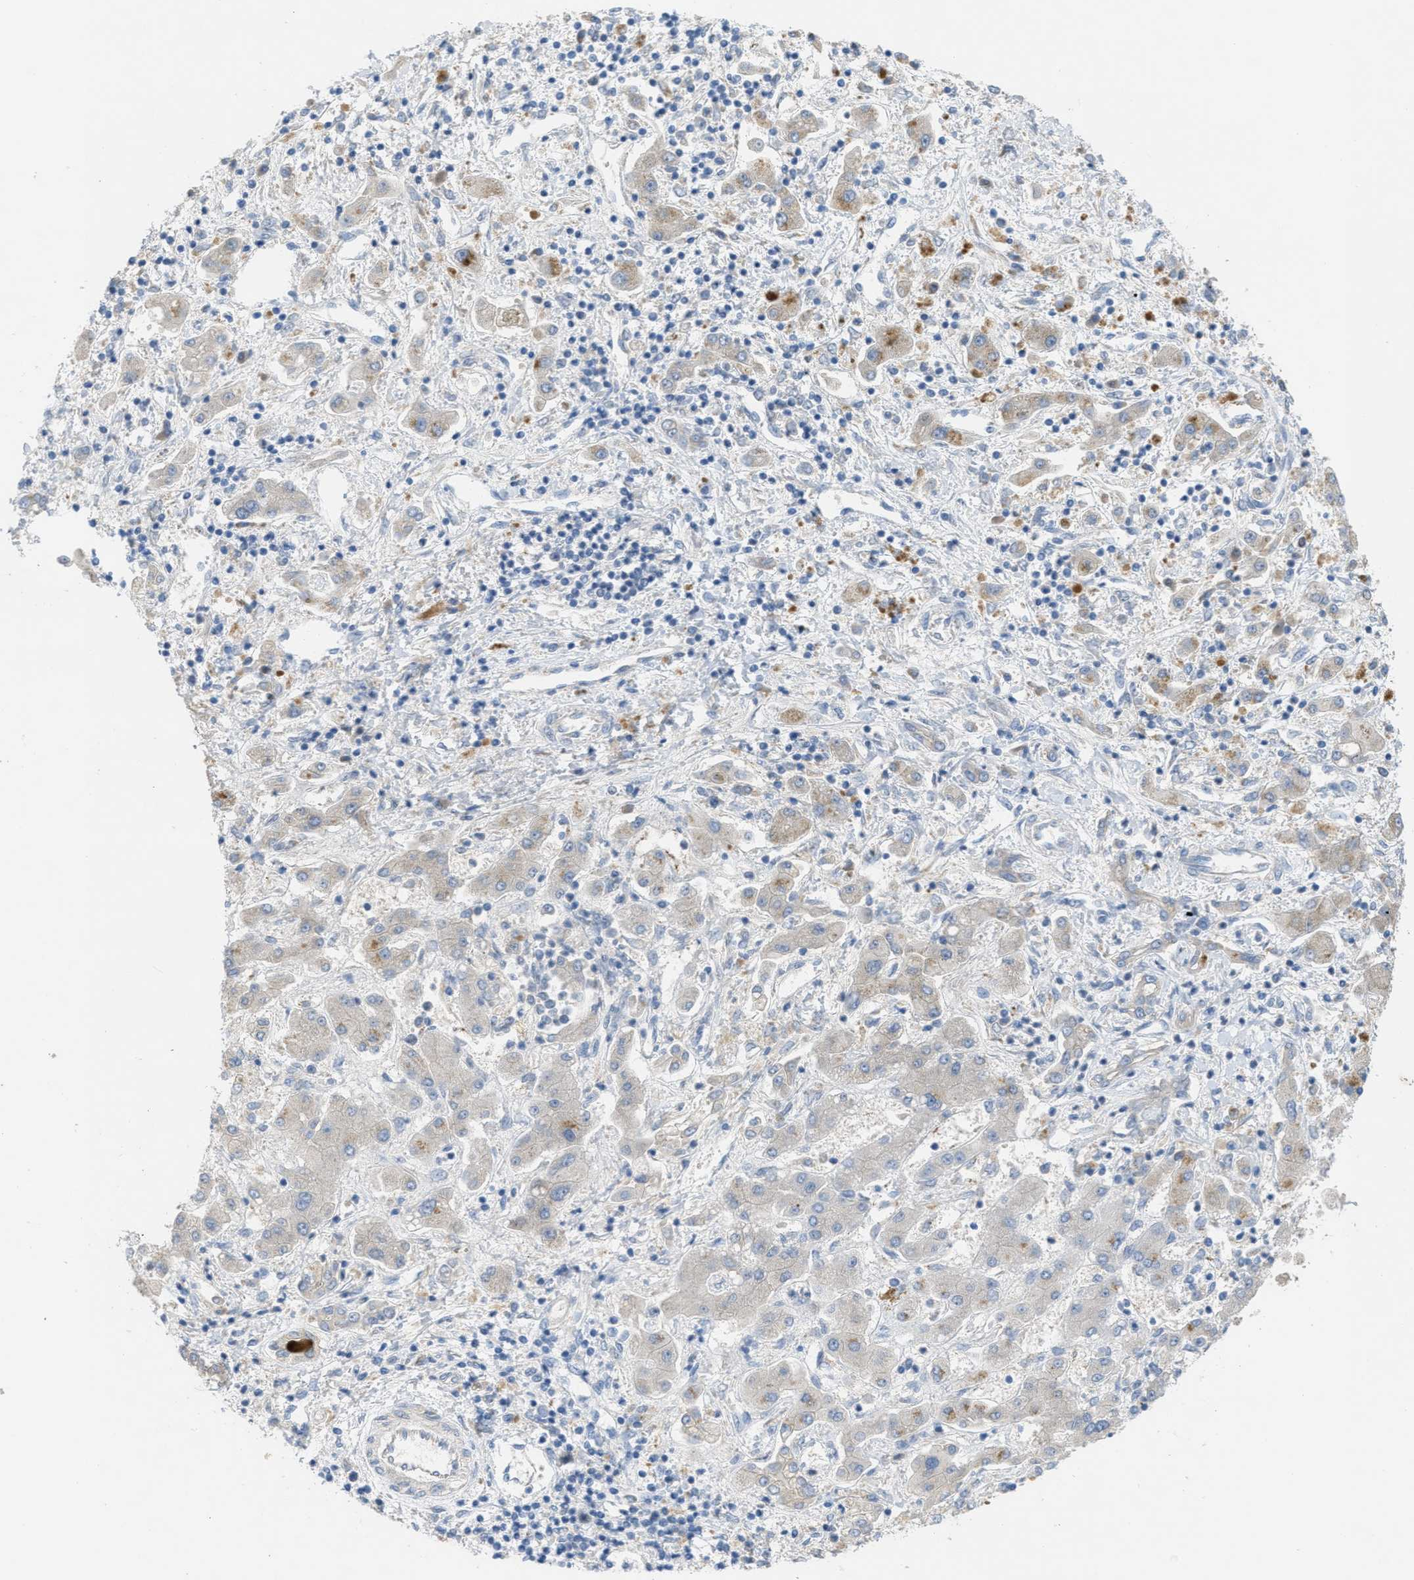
{"staining": {"intensity": "negative", "quantity": "none", "location": "none"}, "tissue": "liver cancer", "cell_type": "Tumor cells", "image_type": "cancer", "snomed": [{"axis": "morphology", "description": "Cholangiocarcinoma"}, {"axis": "topography", "description": "Liver"}], "caption": "Tumor cells are negative for protein expression in human liver cancer.", "gene": "UBA5", "patient": {"sex": "male", "age": 50}}